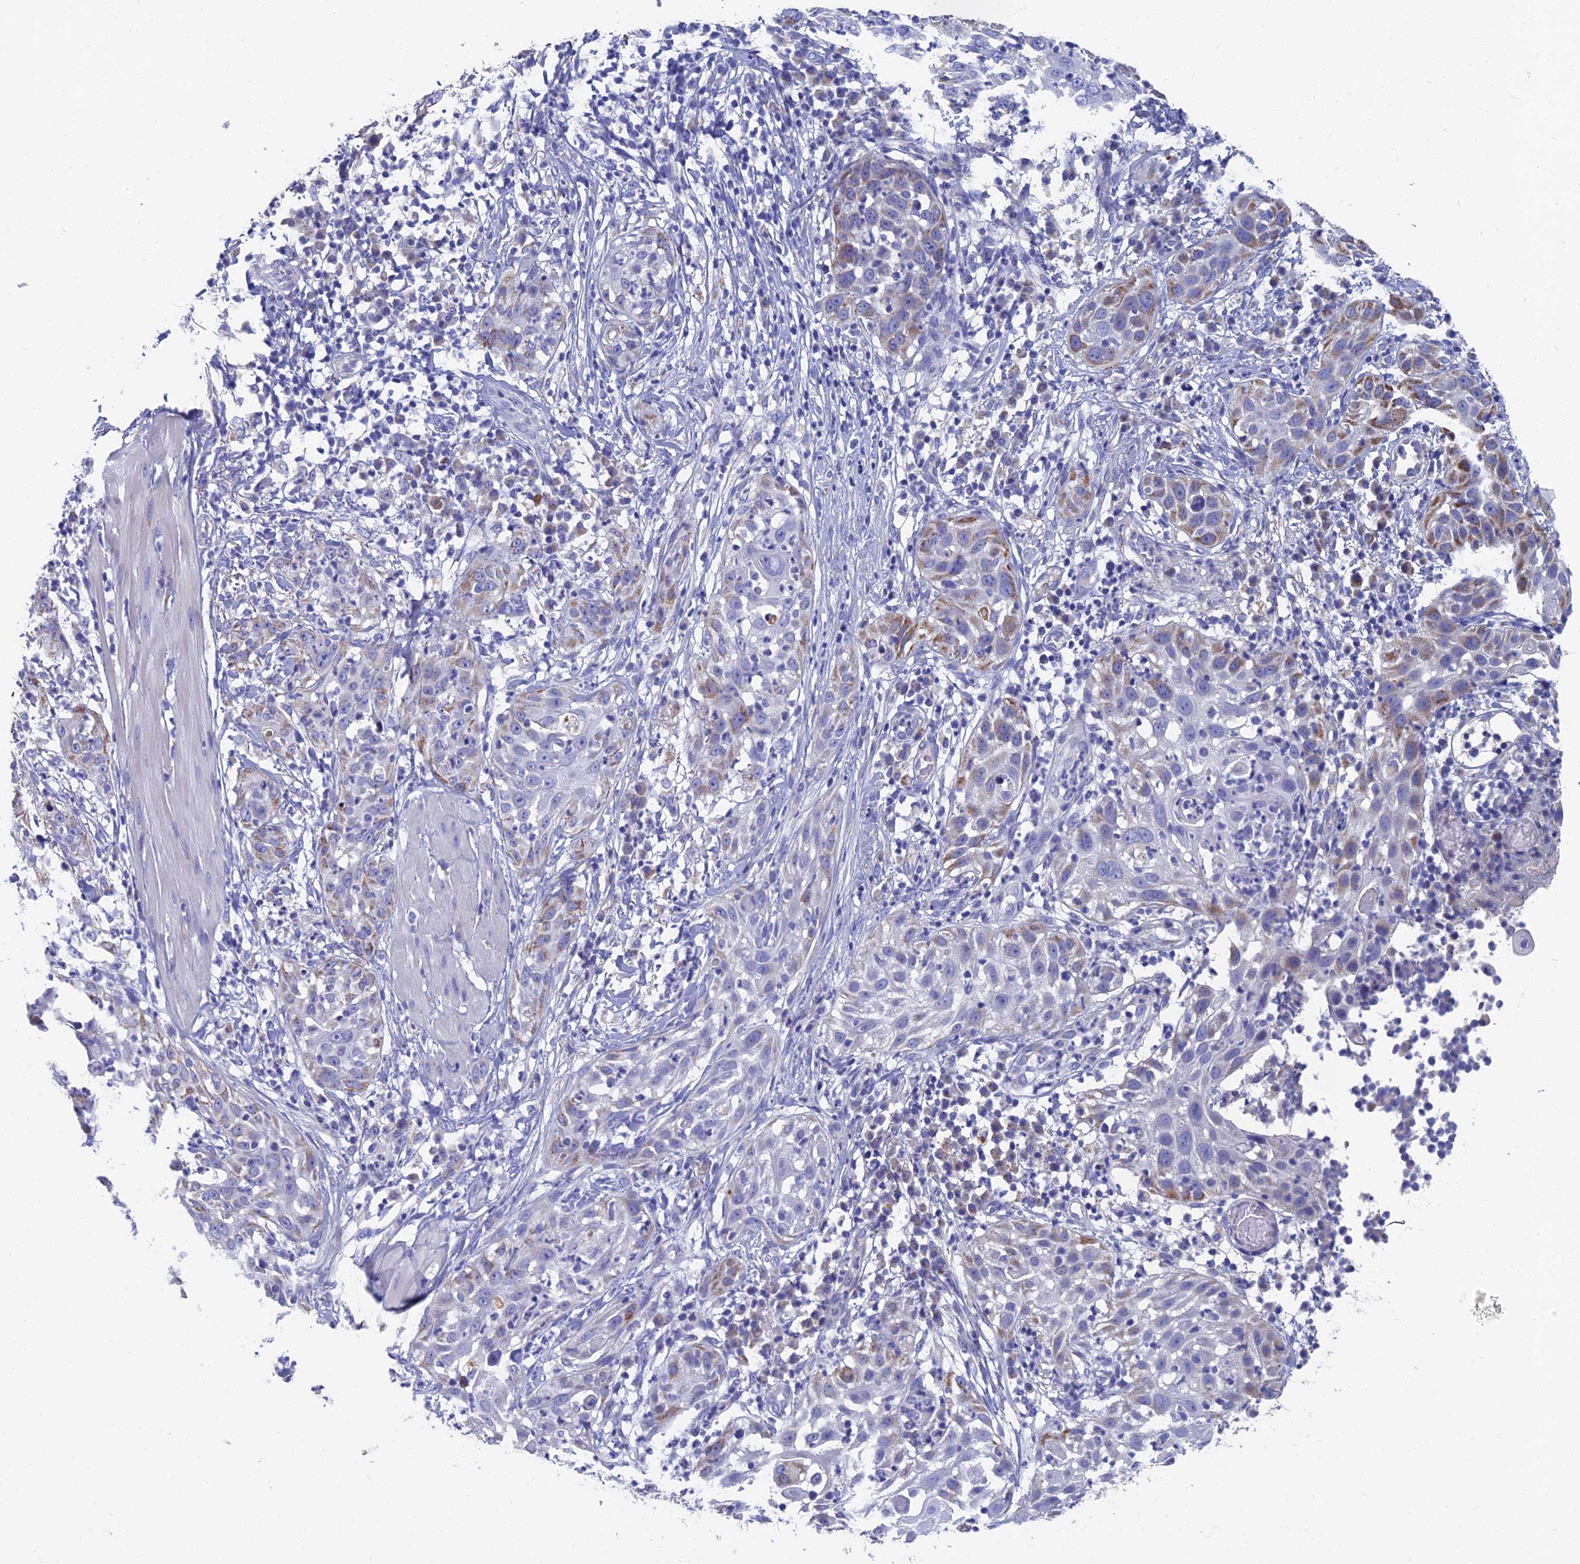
{"staining": {"intensity": "moderate", "quantity": "<25%", "location": "cytoplasmic/membranous"}, "tissue": "skin cancer", "cell_type": "Tumor cells", "image_type": "cancer", "snomed": [{"axis": "morphology", "description": "Squamous cell carcinoma, NOS"}, {"axis": "topography", "description": "Skin"}], "caption": "IHC (DAB) staining of skin cancer demonstrates moderate cytoplasmic/membranous protein staining in approximately <25% of tumor cells.", "gene": "OAT", "patient": {"sex": "female", "age": 44}}